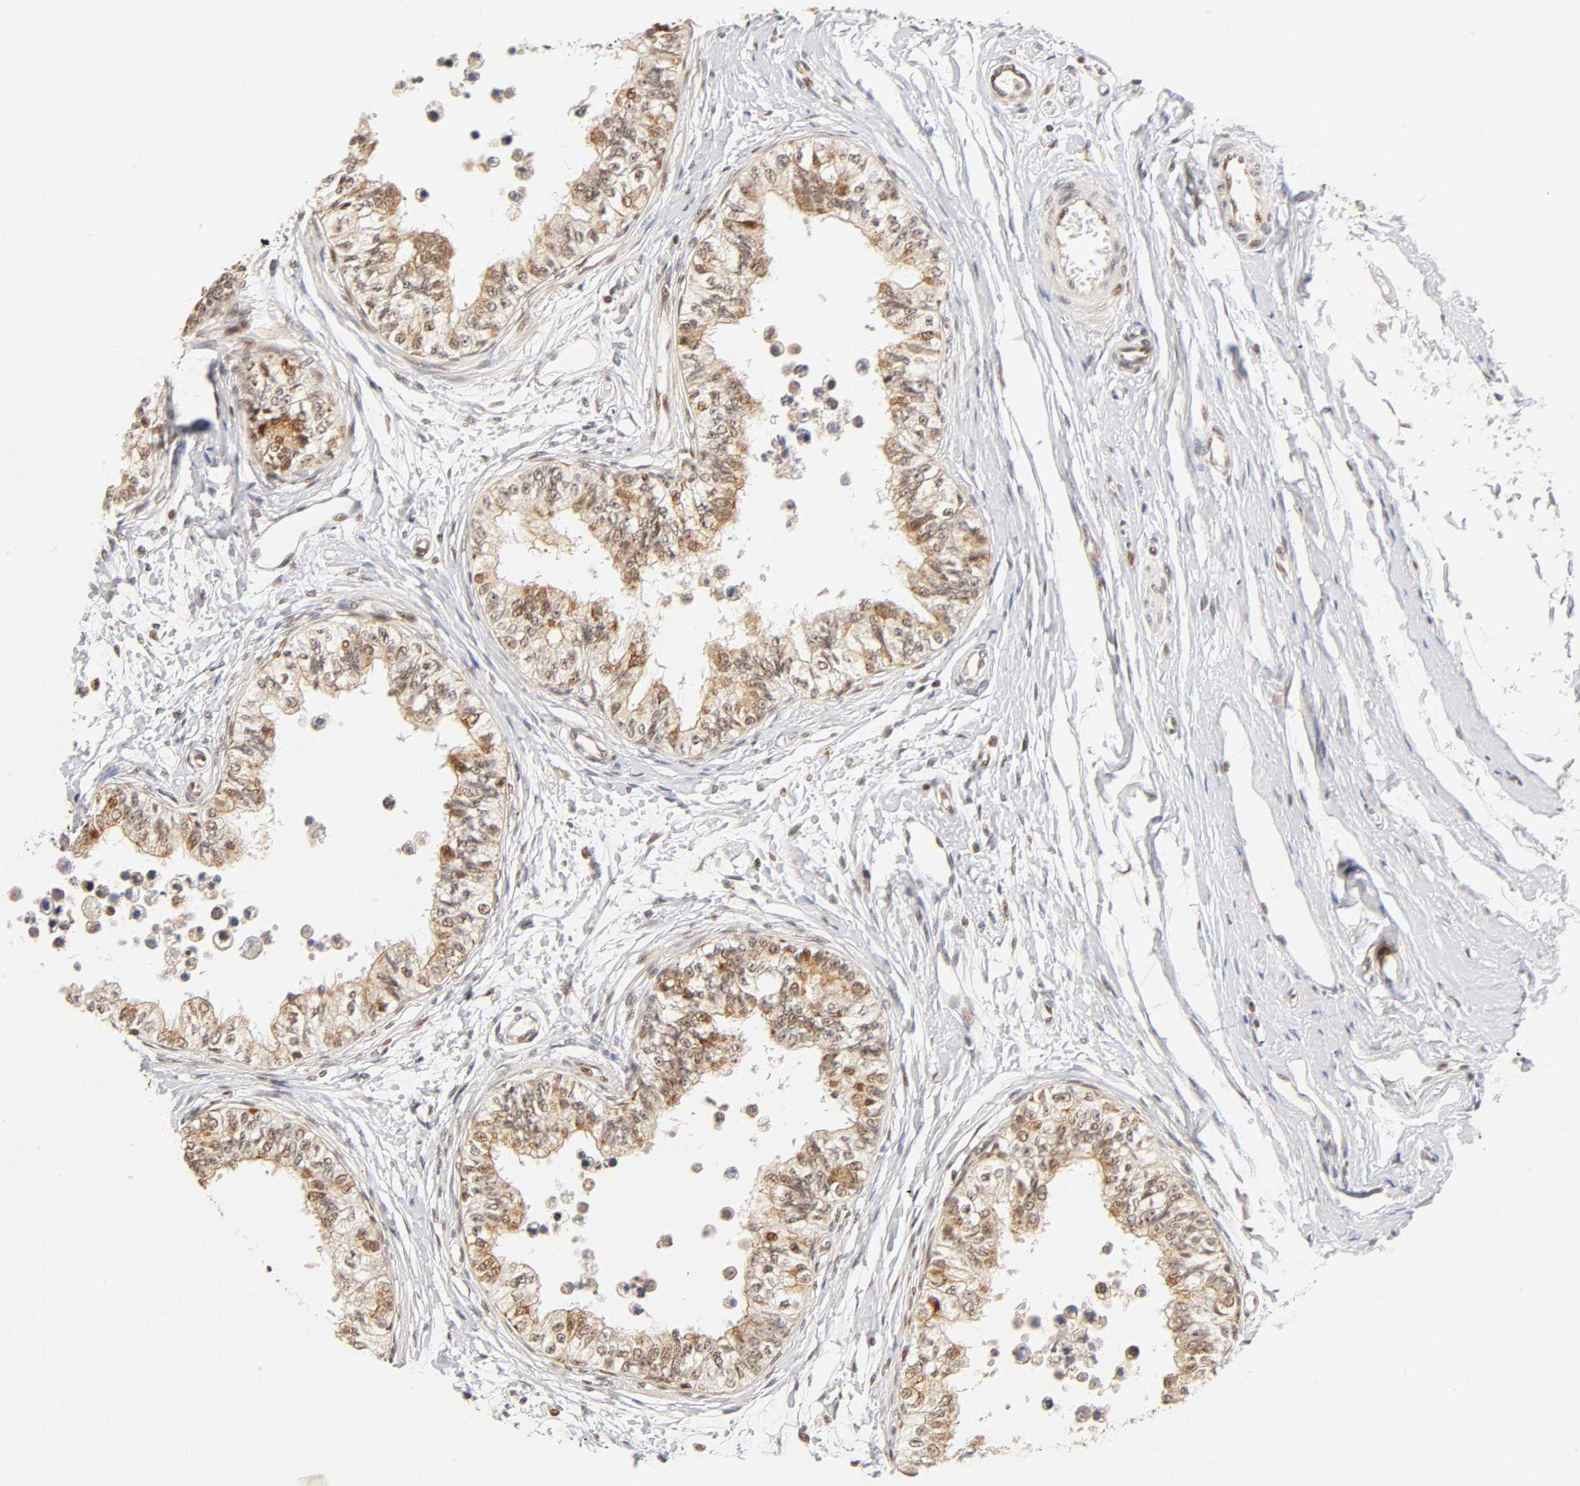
{"staining": {"intensity": "moderate", "quantity": "25%-75%", "location": "cytoplasmic/membranous,nuclear"}, "tissue": "epididymis", "cell_type": "Glandular cells", "image_type": "normal", "snomed": [{"axis": "morphology", "description": "Normal tissue, NOS"}, {"axis": "morphology", "description": "Adenocarcinoma, metastatic, NOS"}, {"axis": "topography", "description": "Testis"}, {"axis": "topography", "description": "Epididymis"}], "caption": "Epididymis stained for a protein (brown) demonstrates moderate cytoplasmic/membranous,nuclear positive staining in approximately 25%-75% of glandular cells.", "gene": "TAF10", "patient": {"sex": "male", "age": 26}}